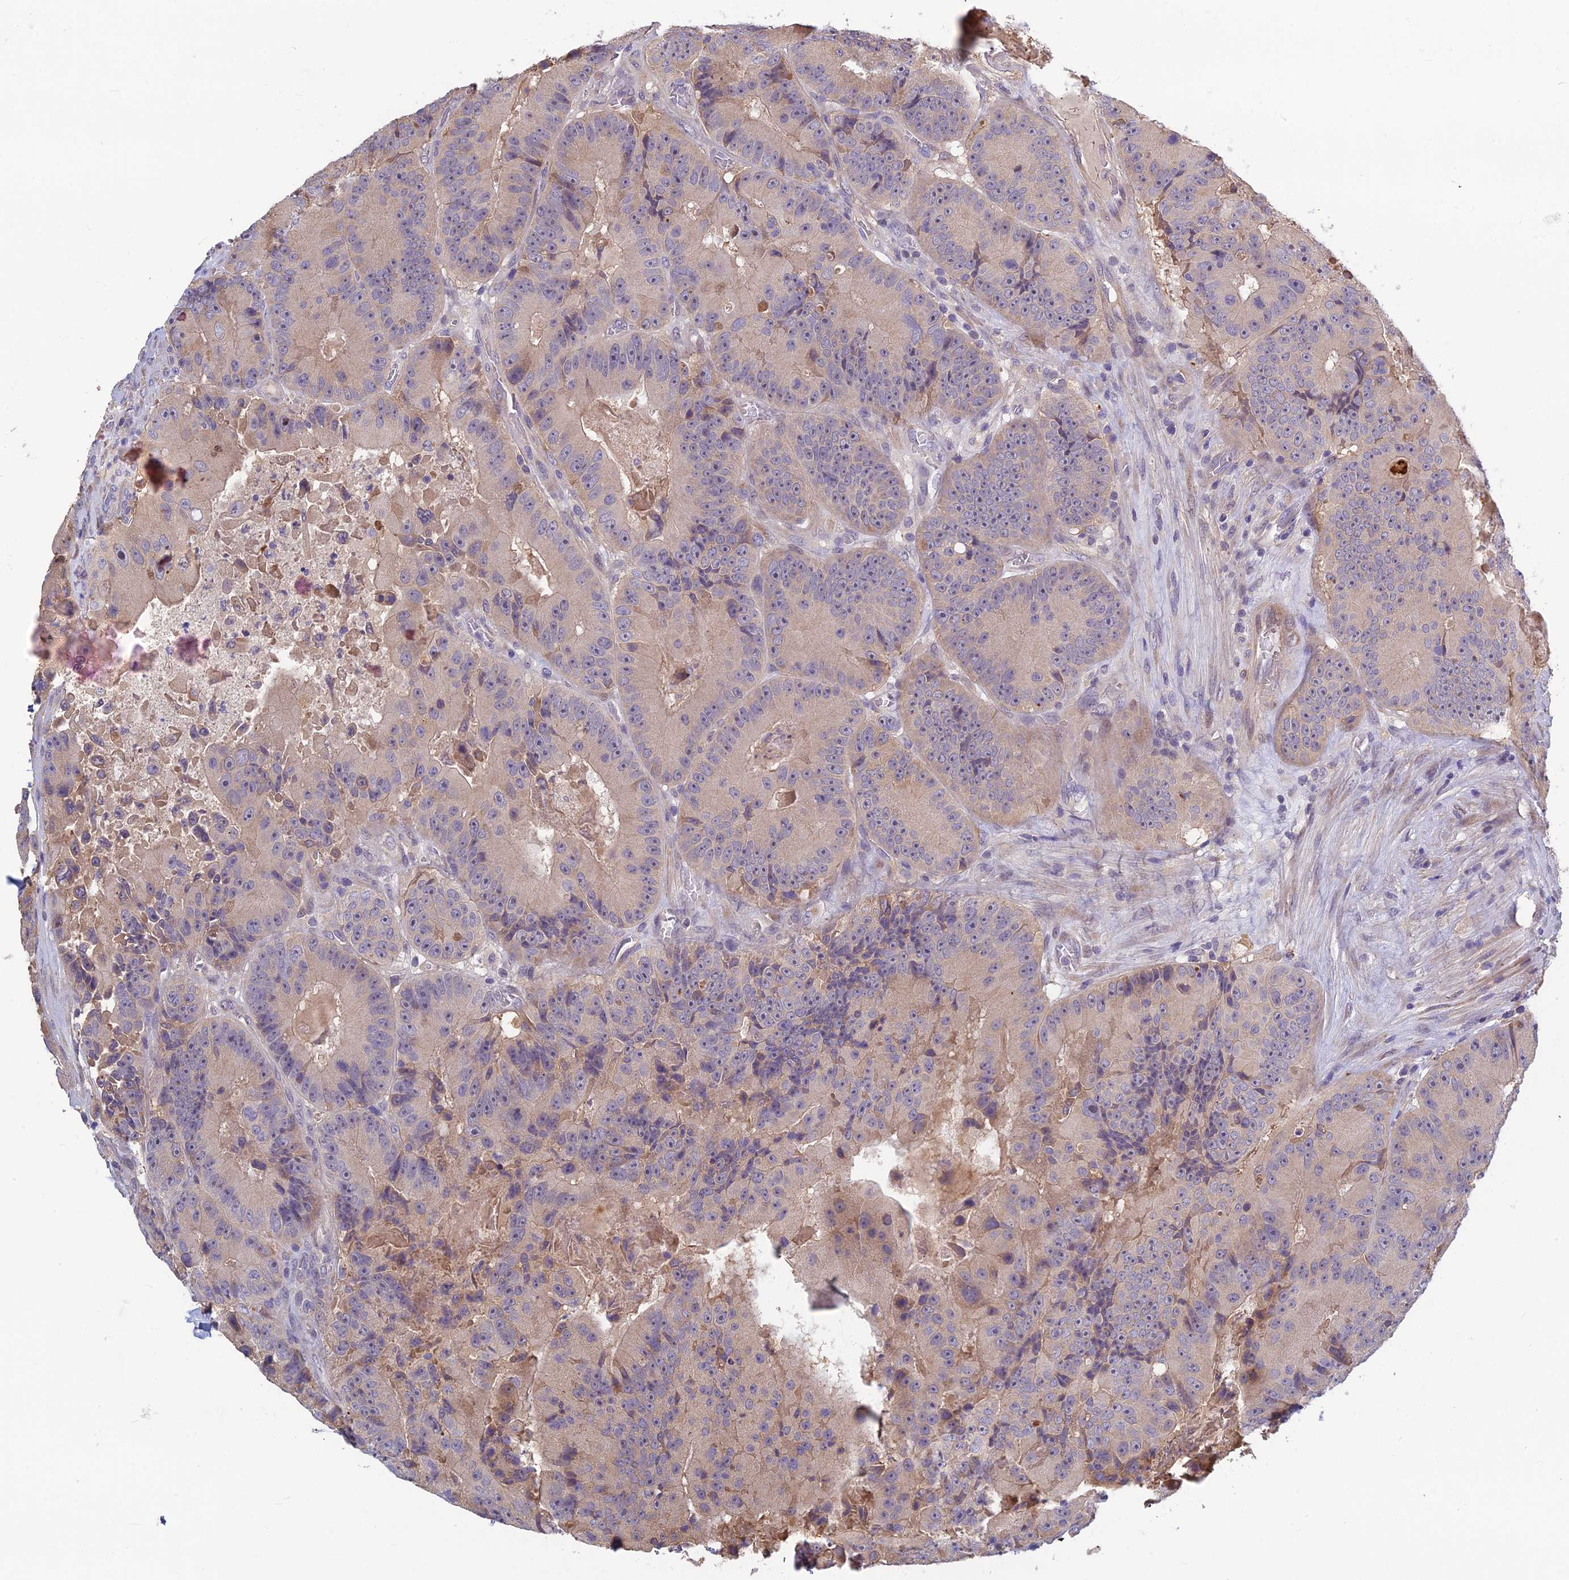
{"staining": {"intensity": "negative", "quantity": "none", "location": "none"}, "tissue": "colorectal cancer", "cell_type": "Tumor cells", "image_type": "cancer", "snomed": [{"axis": "morphology", "description": "Adenocarcinoma, NOS"}, {"axis": "topography", "description": "Colon"}], "caption": "A photomicrograph of human colorectal cancer is negative for staining in tumor cells.", "gene": "HECA", "patient": {"sex": "female", "age": 86}}